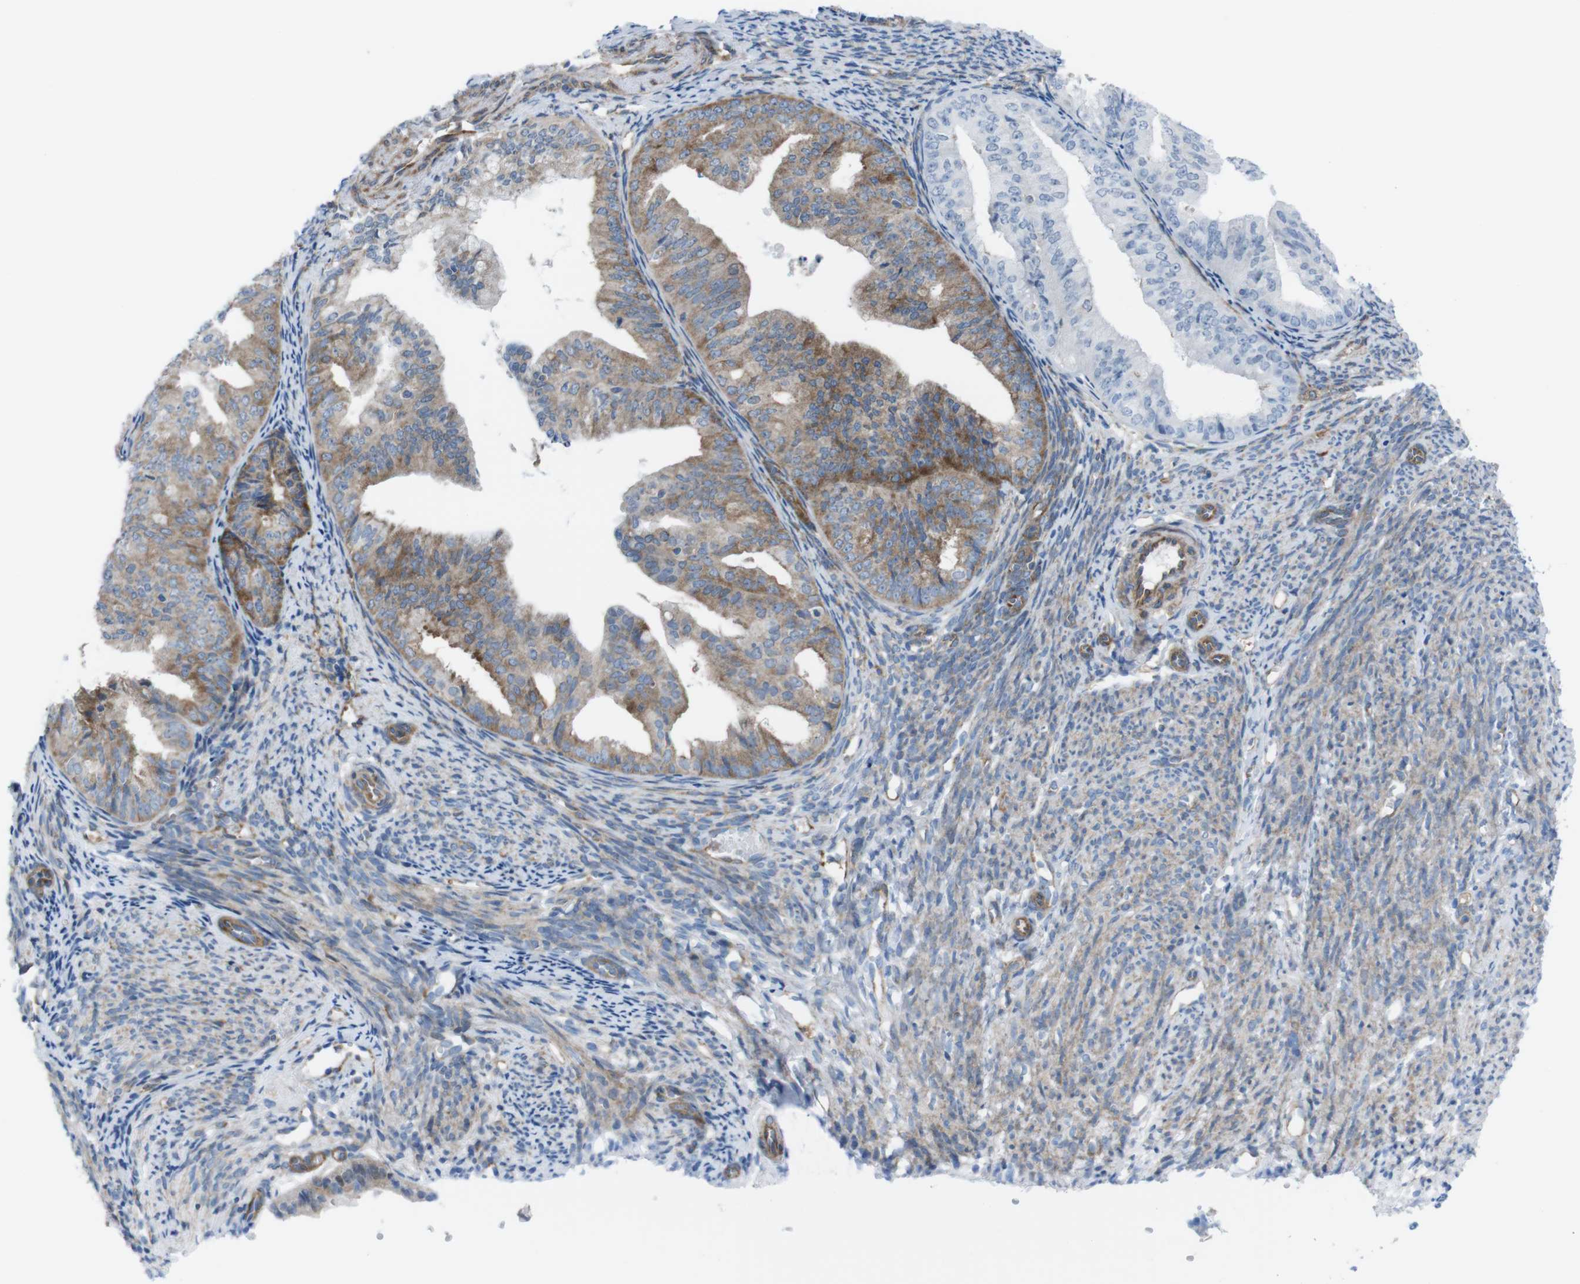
{"staining": {"intensity": "moderate", "quantity": "25%-75%", "location": "cytoplasmic/membranous"}, "tissue": "endometrial cancer", "cell_type": "Tumor cells", "image_type": "cancer", "snomed": [{"axis": "morphology", "description": "Adenocarcinoma, NOS"}, {"axis": "topography", "description": "Endometrium"}], "caption": "Adenocarcinoma (endometrial) stained for a protein (brown) exhibits moderate cytoplasmic/membranous positive positivity in about 25%-75% of tumor cells.", "gene": "DIAPH2", "patient": {"sex": "female", "age": 63}}